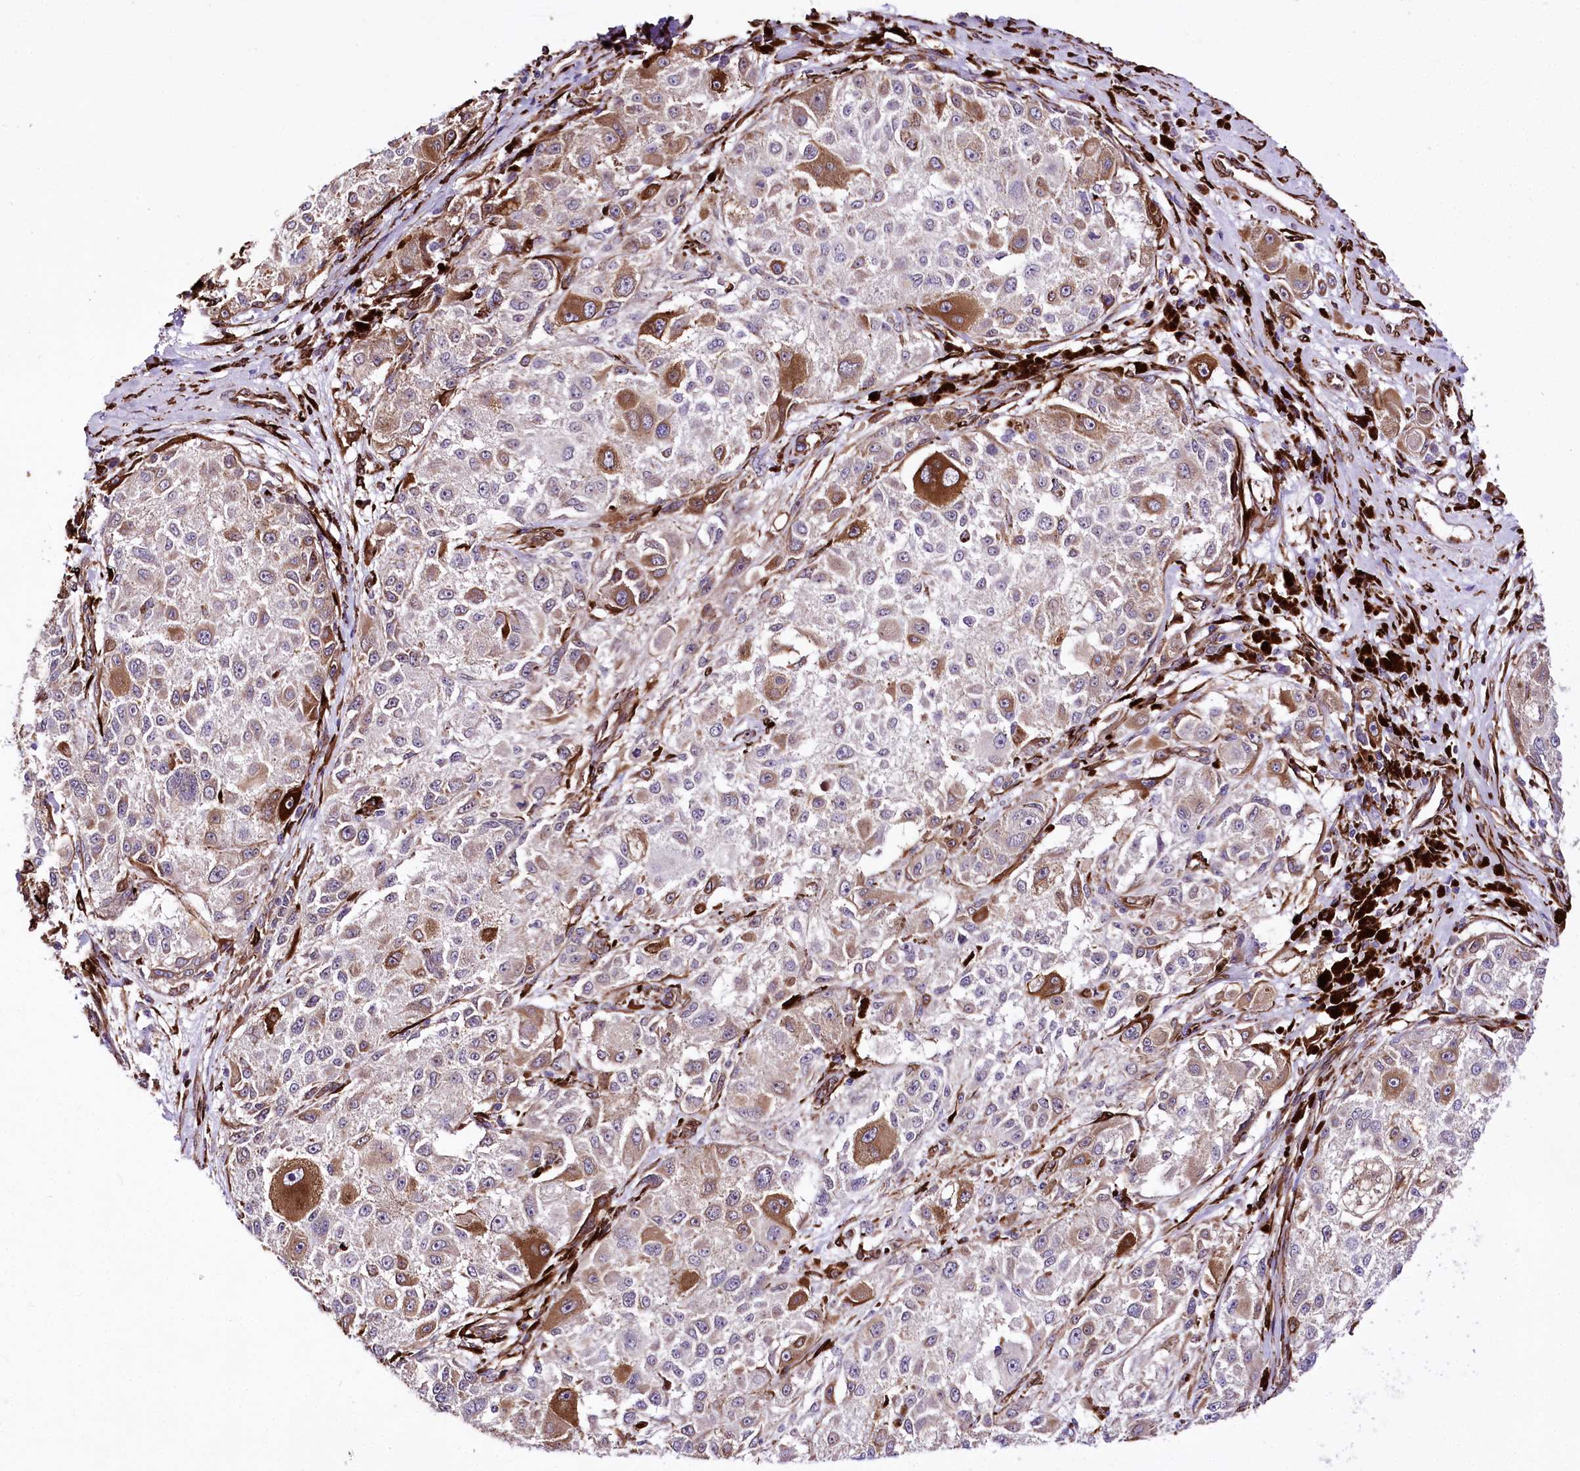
{"staining": {"intensity": "moderate", "quantity": "<25%", "location": "cytoplasmic/membranous"}, "tissue": "melanoma", "cell_type": "Tumor cells", "image_type": "cancer", "snomed": [{"axis": "morphology", "description": "Necrosis, NOS"}, {"axis": "morphology", "description": "Malignant melanoma, NOS"}, {"axis": "topography", "description": "Skin"}], "caption": "Malignant melanoma tissue demonstrates moderate cytoplasmic/membranous staining in about <25% of tumor cells", "gene": "WWC1", "patient": {"sex": "female", "age": 87}}